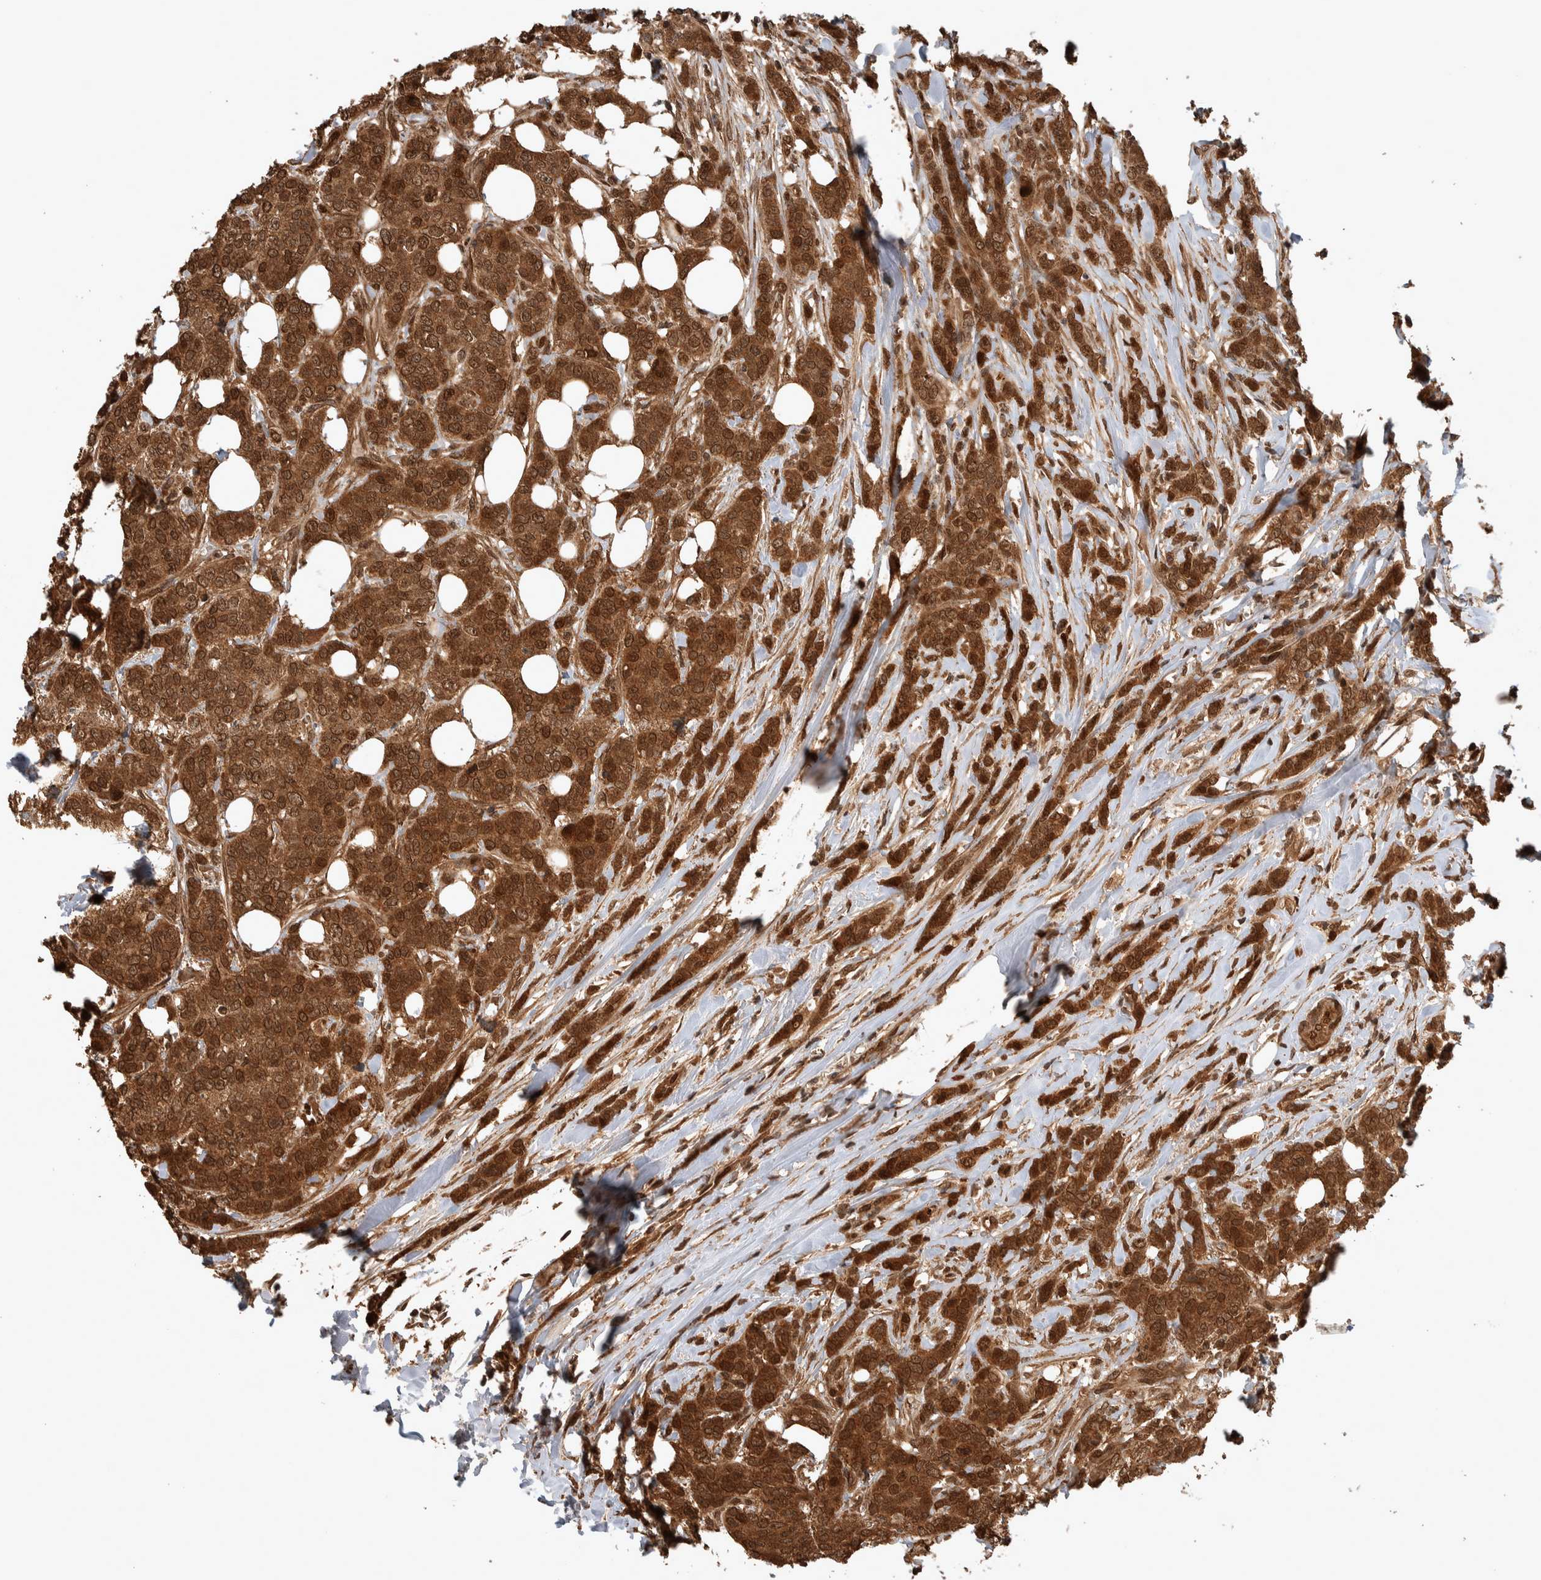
{"staining": {"intensity": "moderate", "quantity": ">75%", "location": "cytoplasmic/membranous,nuclear"}, "tissue": "breast cancer", "cell_type": "Tumor cells", "image_type": "cancer", "snomed": [{"axis": "morphology", "description": "Lobular carcinoma"}, {"axis": "topography", "description": "Skin"}, {"axis": "topography", "description": "Breast"}], "caption": "Human breast cancer (lobular carcinoma) stained with a brown dye shows moderate cytoplasmic/membranous and nuclear positive staining in about >75% of tumor cells.", "gene": "CNTROB", "patient": {"sex": "female", "age": 46}}